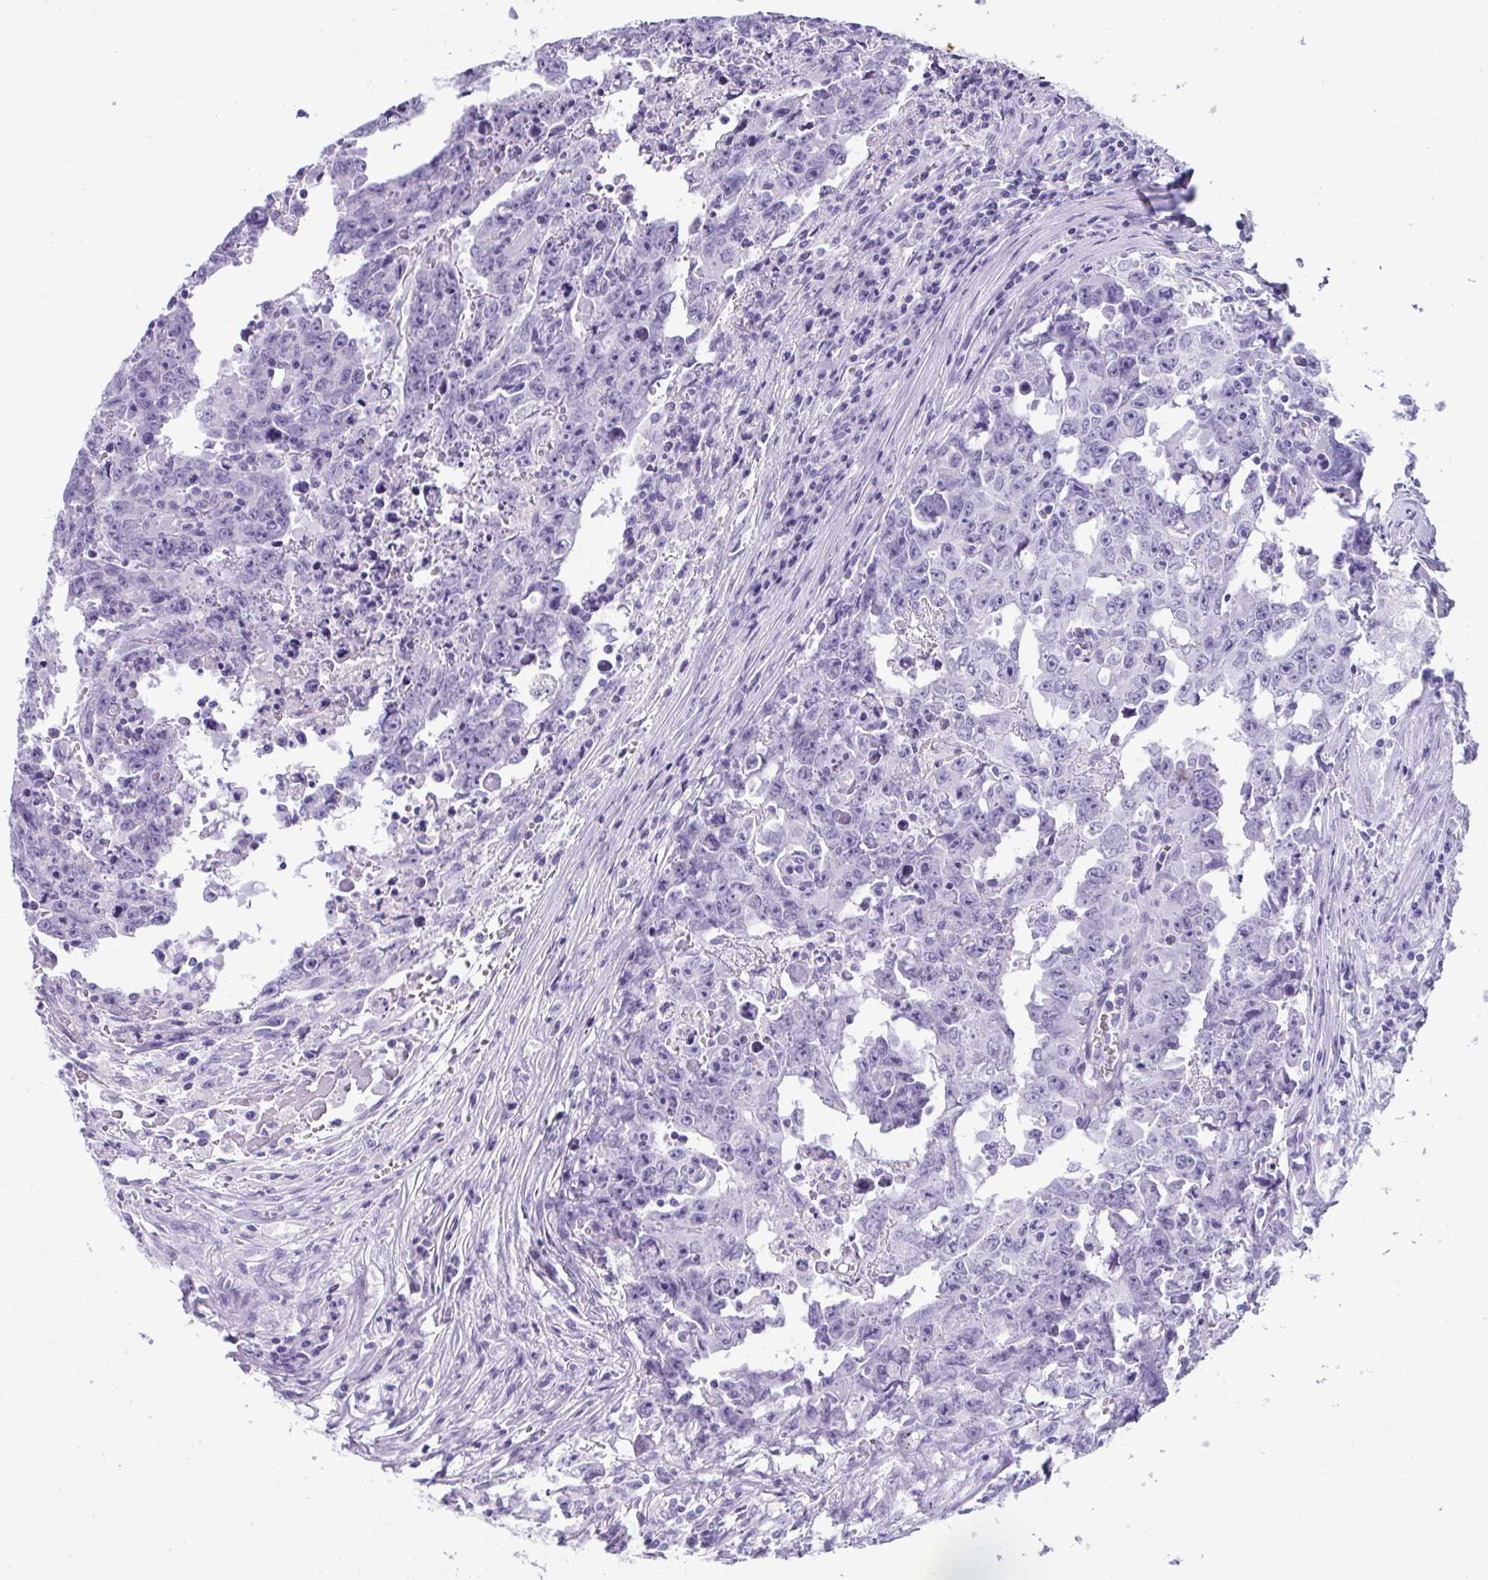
{"staining": {"intensity": "negative", "quantity": "none", "location": "none"}, "tissue": "testis cancer", "cell_type": "Tumor cells", "image_type": "cancer", "snomed": [{"axis": "morphology", "description": "Carcinoma, Embryonal, NOS"}, {"axis": "topography", "description": "Testis"}], "caption": "An image of human testis cancer (embryonal carcinoma) is negative for staining in tumor cells. (Brightfield microscopy of DAB immunohistochemistry at high magnification).", "gene": "RNF183", "patient": {"sex": "male", "age": 22}}